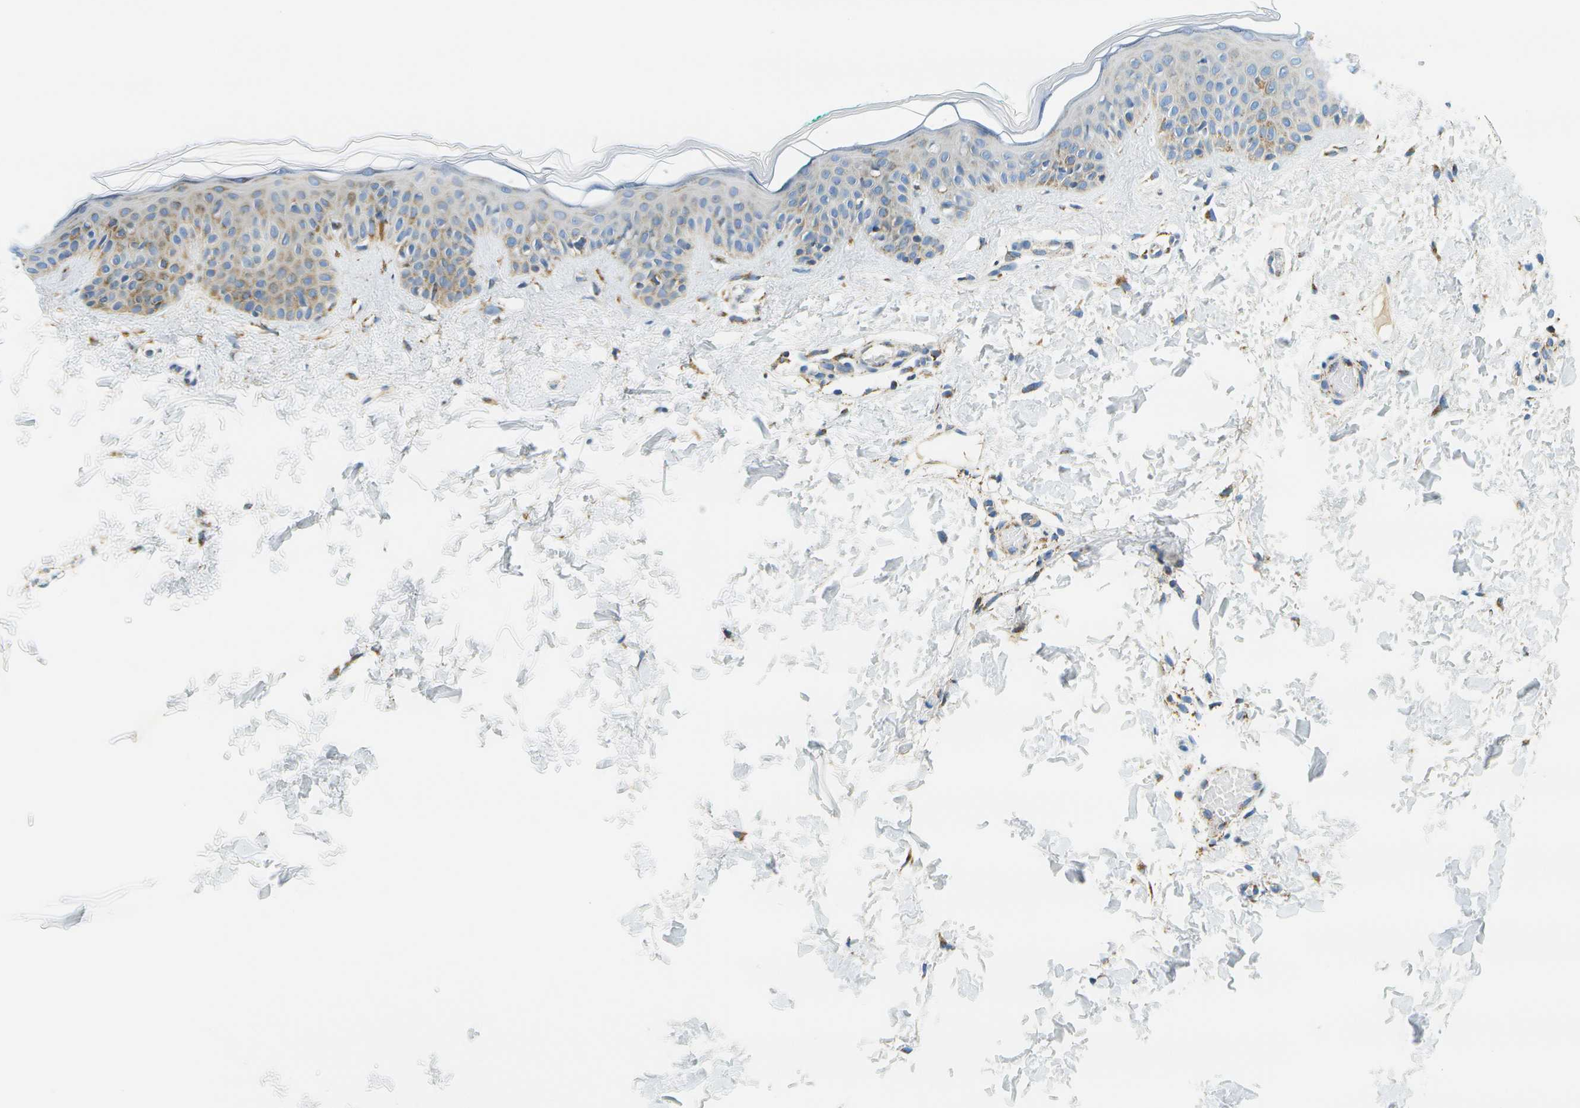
{"staining": {"intensity": "moderate", "quantity": "25%-75%", "location": "cytoplasmic/membranous"}, "tissue": "skin", "cell_type": "Fibroblasts", "image_type": "normal", "snomed": [{"axis": "morphology", "description": "Normal tissue, NOS"}, {"axis": "topography", "description": "Skin"}], "caption": "A high-resolution histopathology image shows immunohistochemistry staining of normal skin, which displays moderate cytoplasmic/membranous positivity in about 25%-75% of fibroblasts.", "gene": "HLCS", "patient": {"sex": "male", "age": 30}}